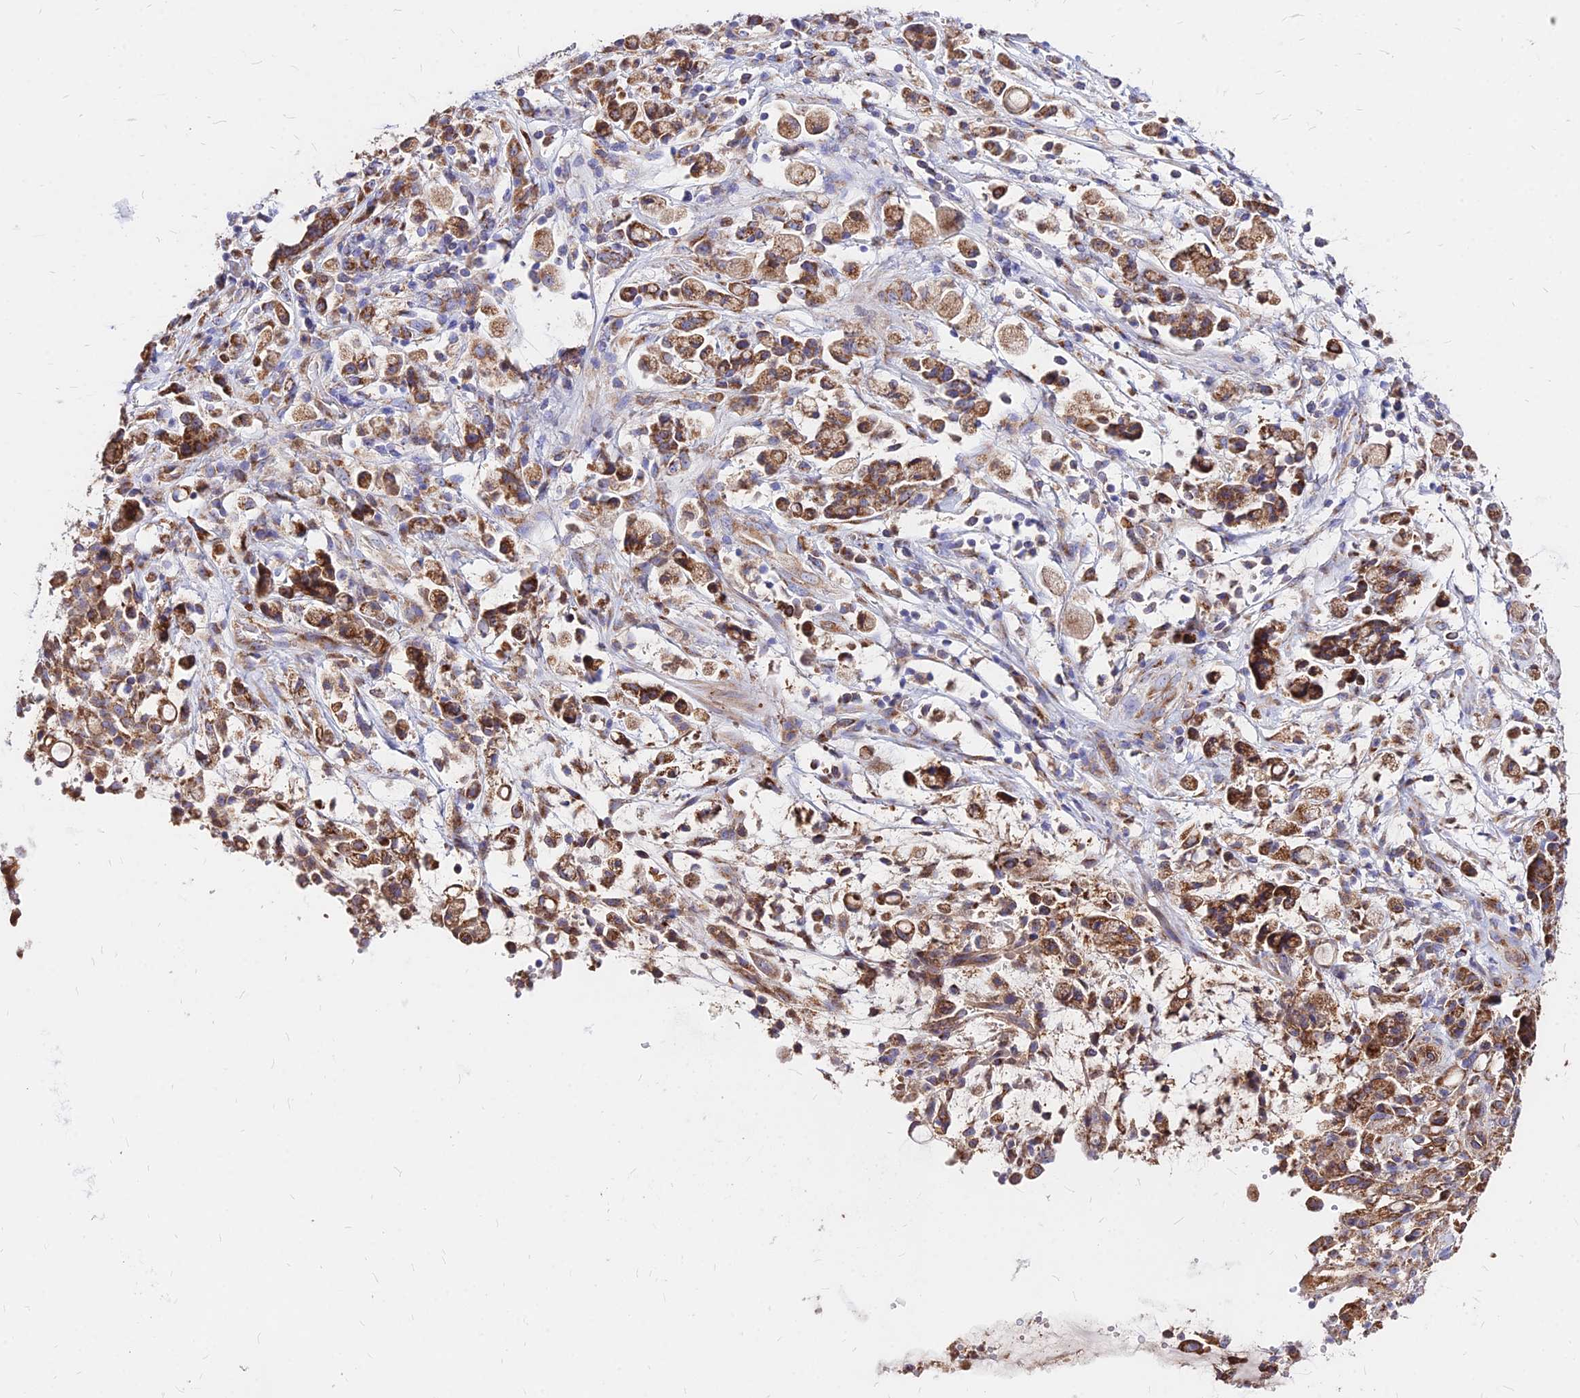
{"staining": {"intensity": "moderate", "quantity": ">75%", "location": "cytoplasmic/membranous"}, "tissue": "stomach cancer", "cell_type": "Tumor cells", "image_type": "cancer", "snomed": [{"axis": "morphology", "description": "Adenocarcinoma, NOS"}, {"axis": "topography", "description": "Stomach"}], "caption": "Stomach cancer stained for a protein exhibits moderate cytoplasmic/membranous positivity in tumor cells. Using DAB (3,3'-diaminobenzidine) (brown) and hematoxylin (blue) stains, captured at high magnification using brightfield microscopy.", "gene": "MRPL3", "patient": {"sex": "female", "age": 60}}